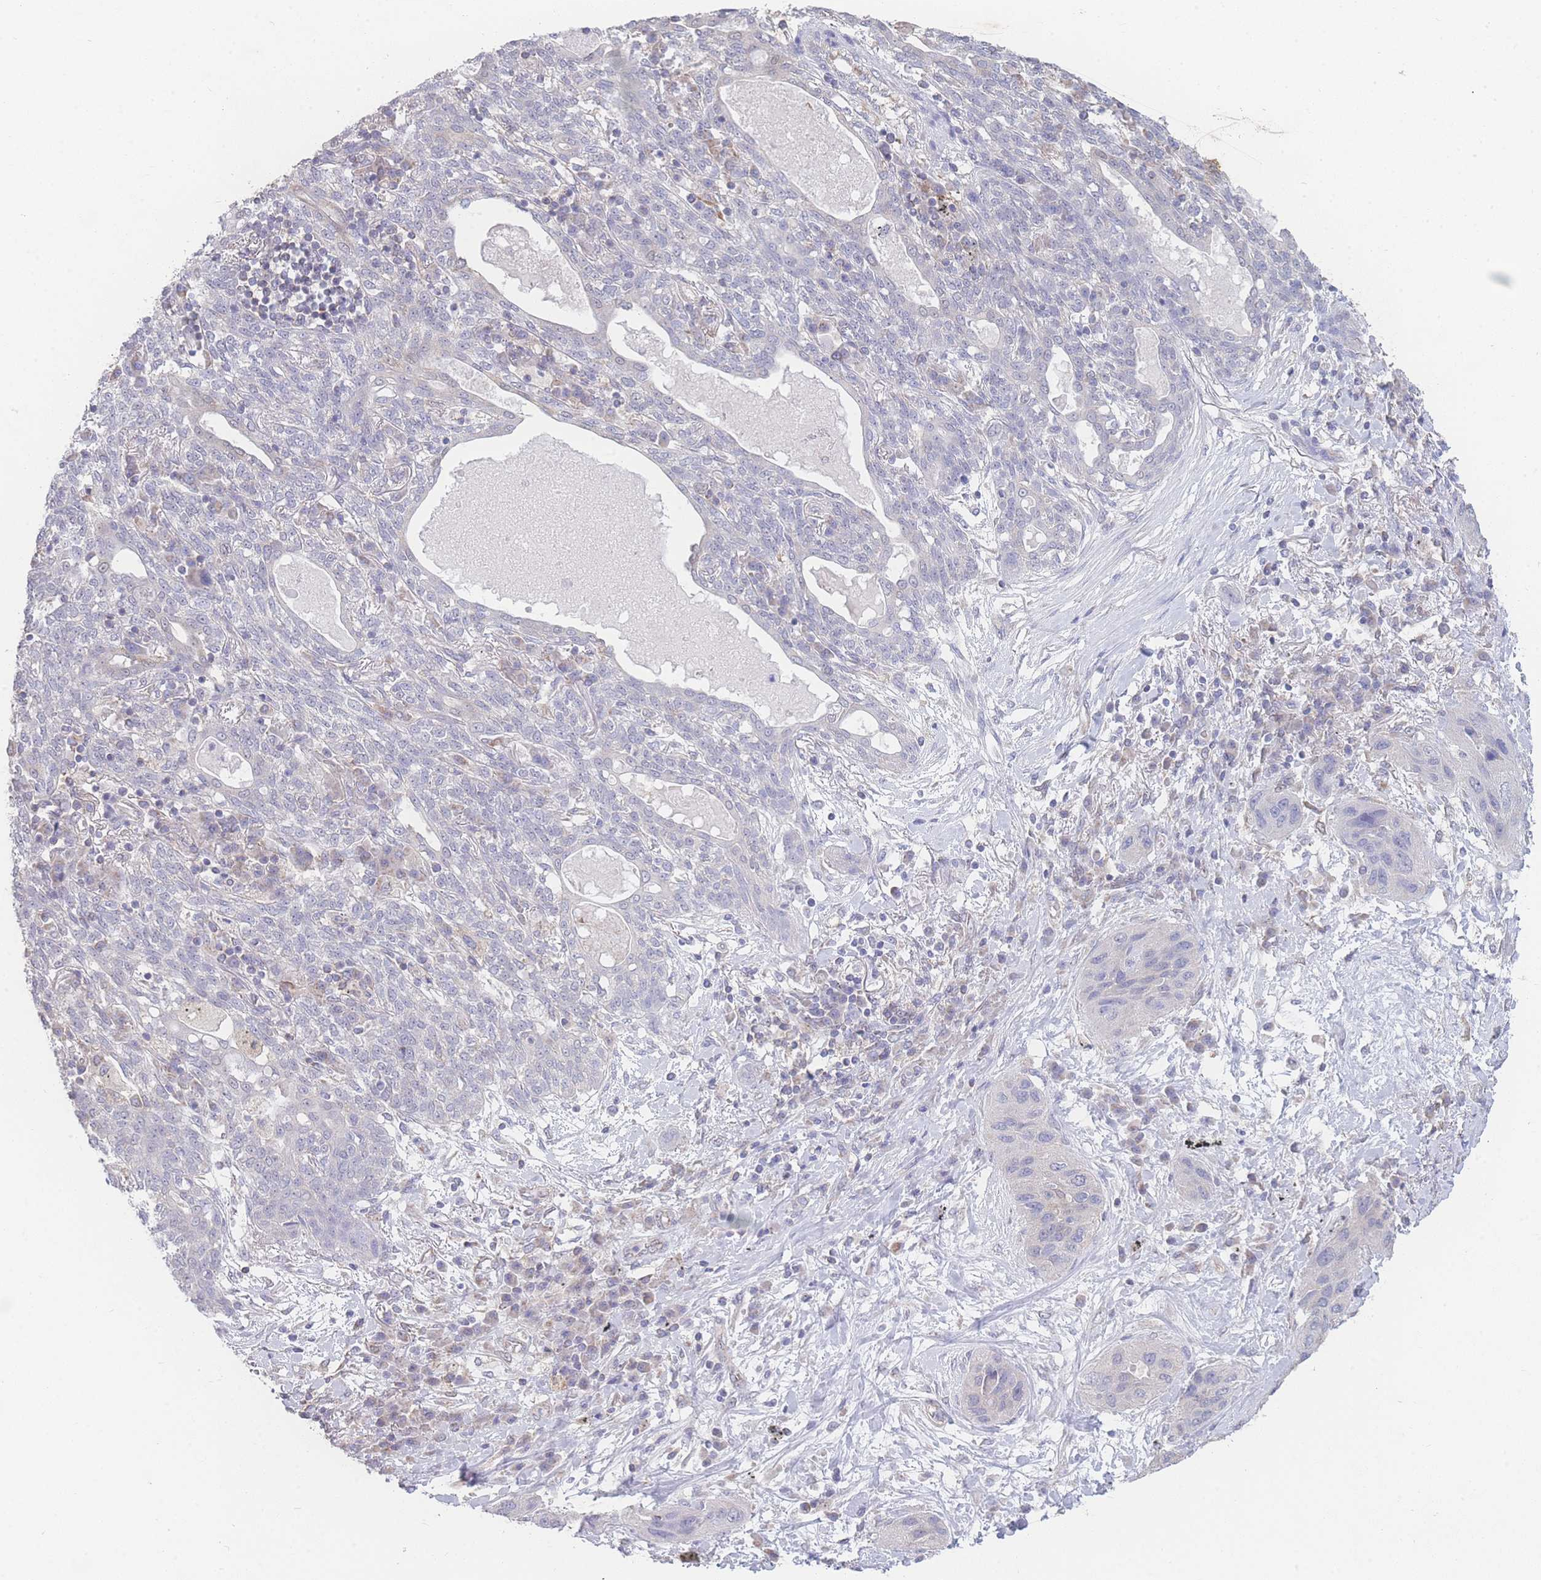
{"staining": {"intensity": "negative", "quantity": "none", "location": "none"}, "tissue": "lung cancer", "cell_type": "Tumor cells", "image_type": "cancer", "snomed": [{"axis": "morphology", "description": "Squamous cell carcinoma, NOS"}, {"axis": "topography", "description": "Lung"}], "caption": "This is an immunohistochemistry (IHC) photomicrograph of lung cancer (squamous cell carcinoma). There is no staining in tumor cells.", "gene": "GIPR", "patient": {"sex": "female", "age": 70}}